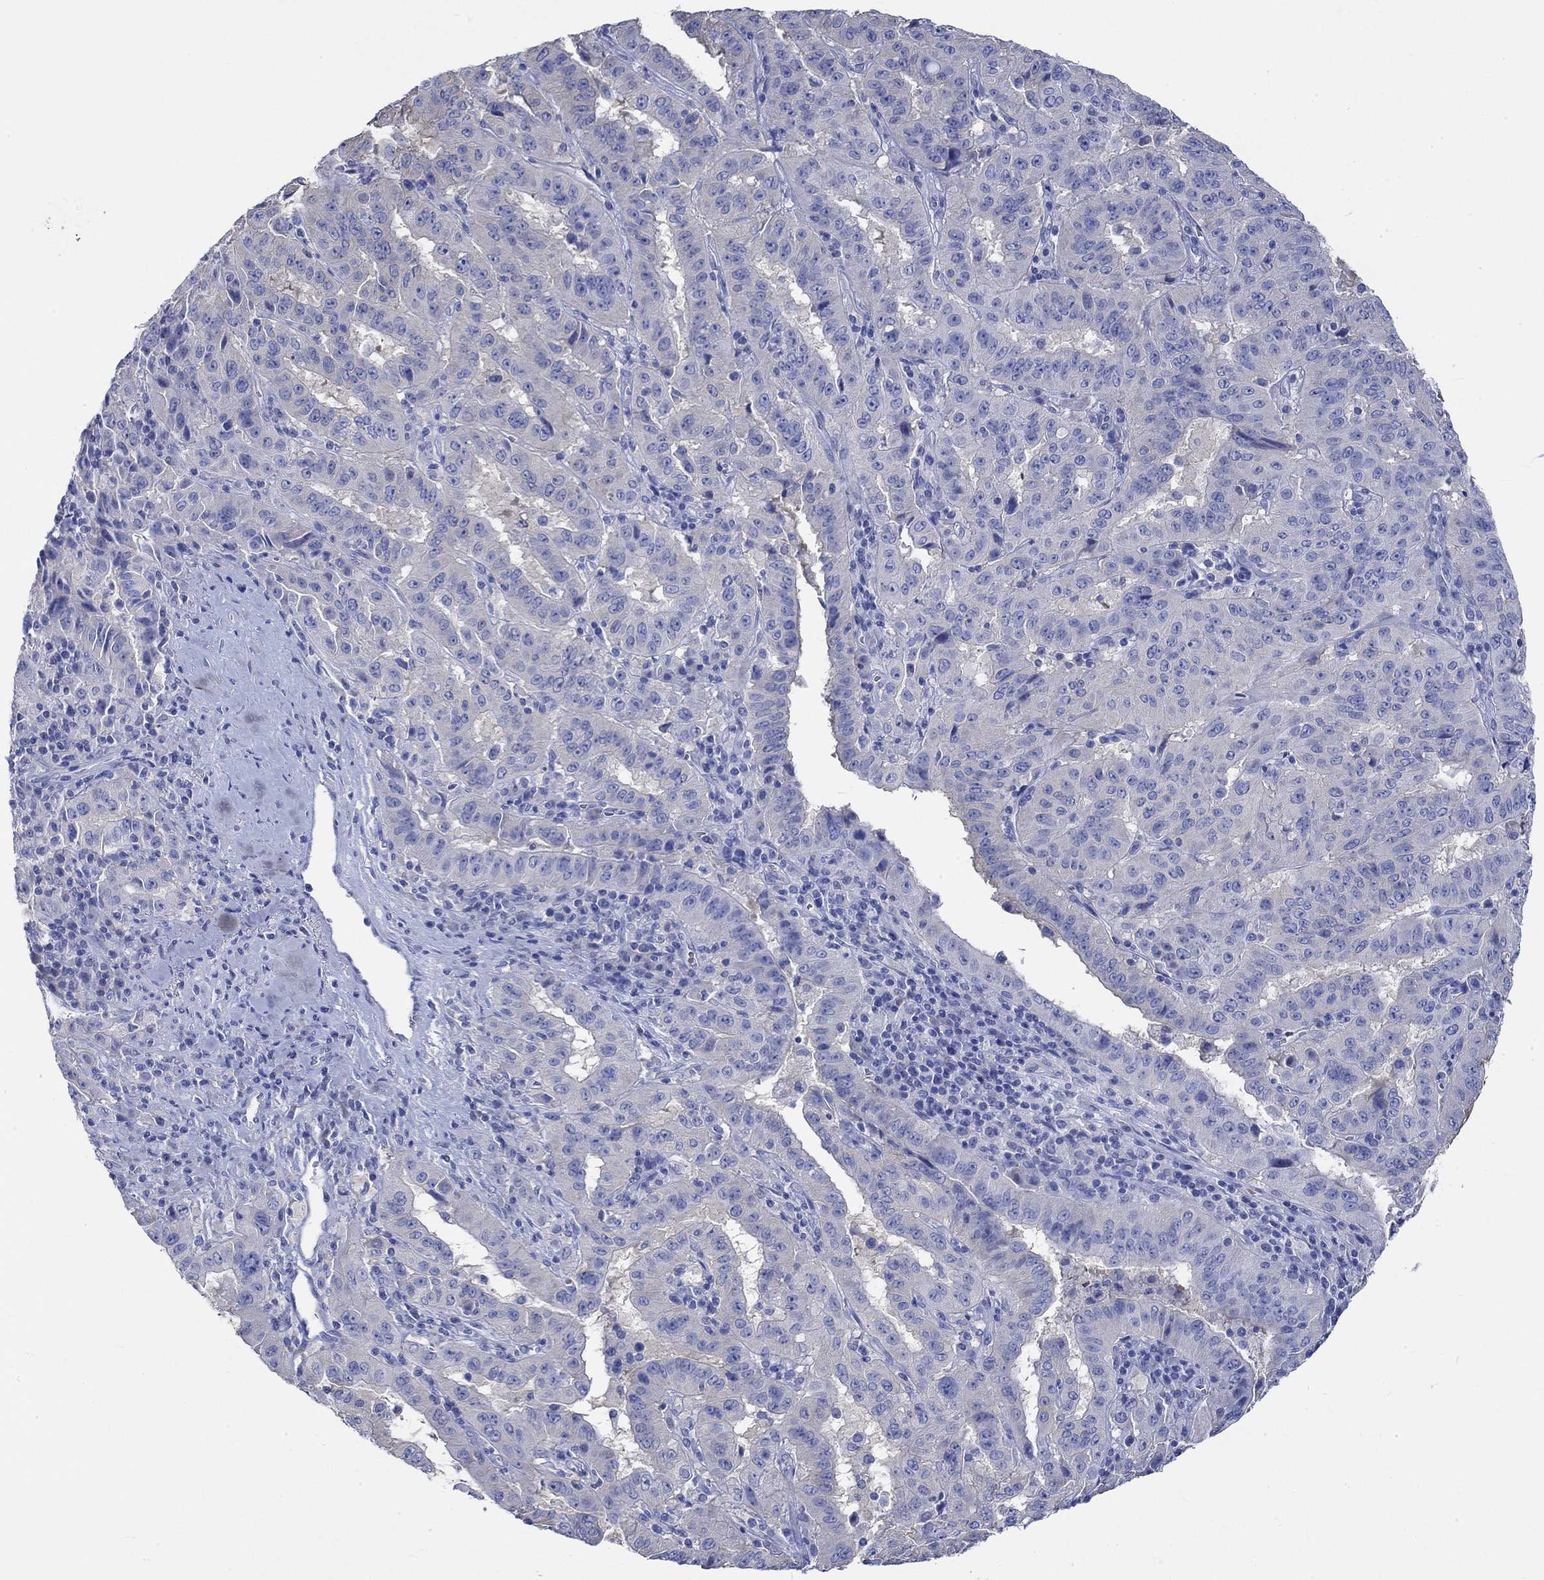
{"staining": {"intensity": "negative", "quantity": "none", "location": "none"}, "tissue": "pancreatic cancer", "cell_type": "Tumor cells", "image_type": "cancer", "snomed": [{"axis": "morphology", "description": "Adenocarcinoma, NOS"}, {"axis": "topography", "description": "Pancreas"}], "caption": "High power microscopy image of an immunohistochemistry (IHC) photomicrograph of adenocarcinoma (pancreatic), revealing no significant positivity in tumor cells. Nuclei are stained in blue.", "gene": "KCNA1", "patient": {"sex": "male", "age": 63}}